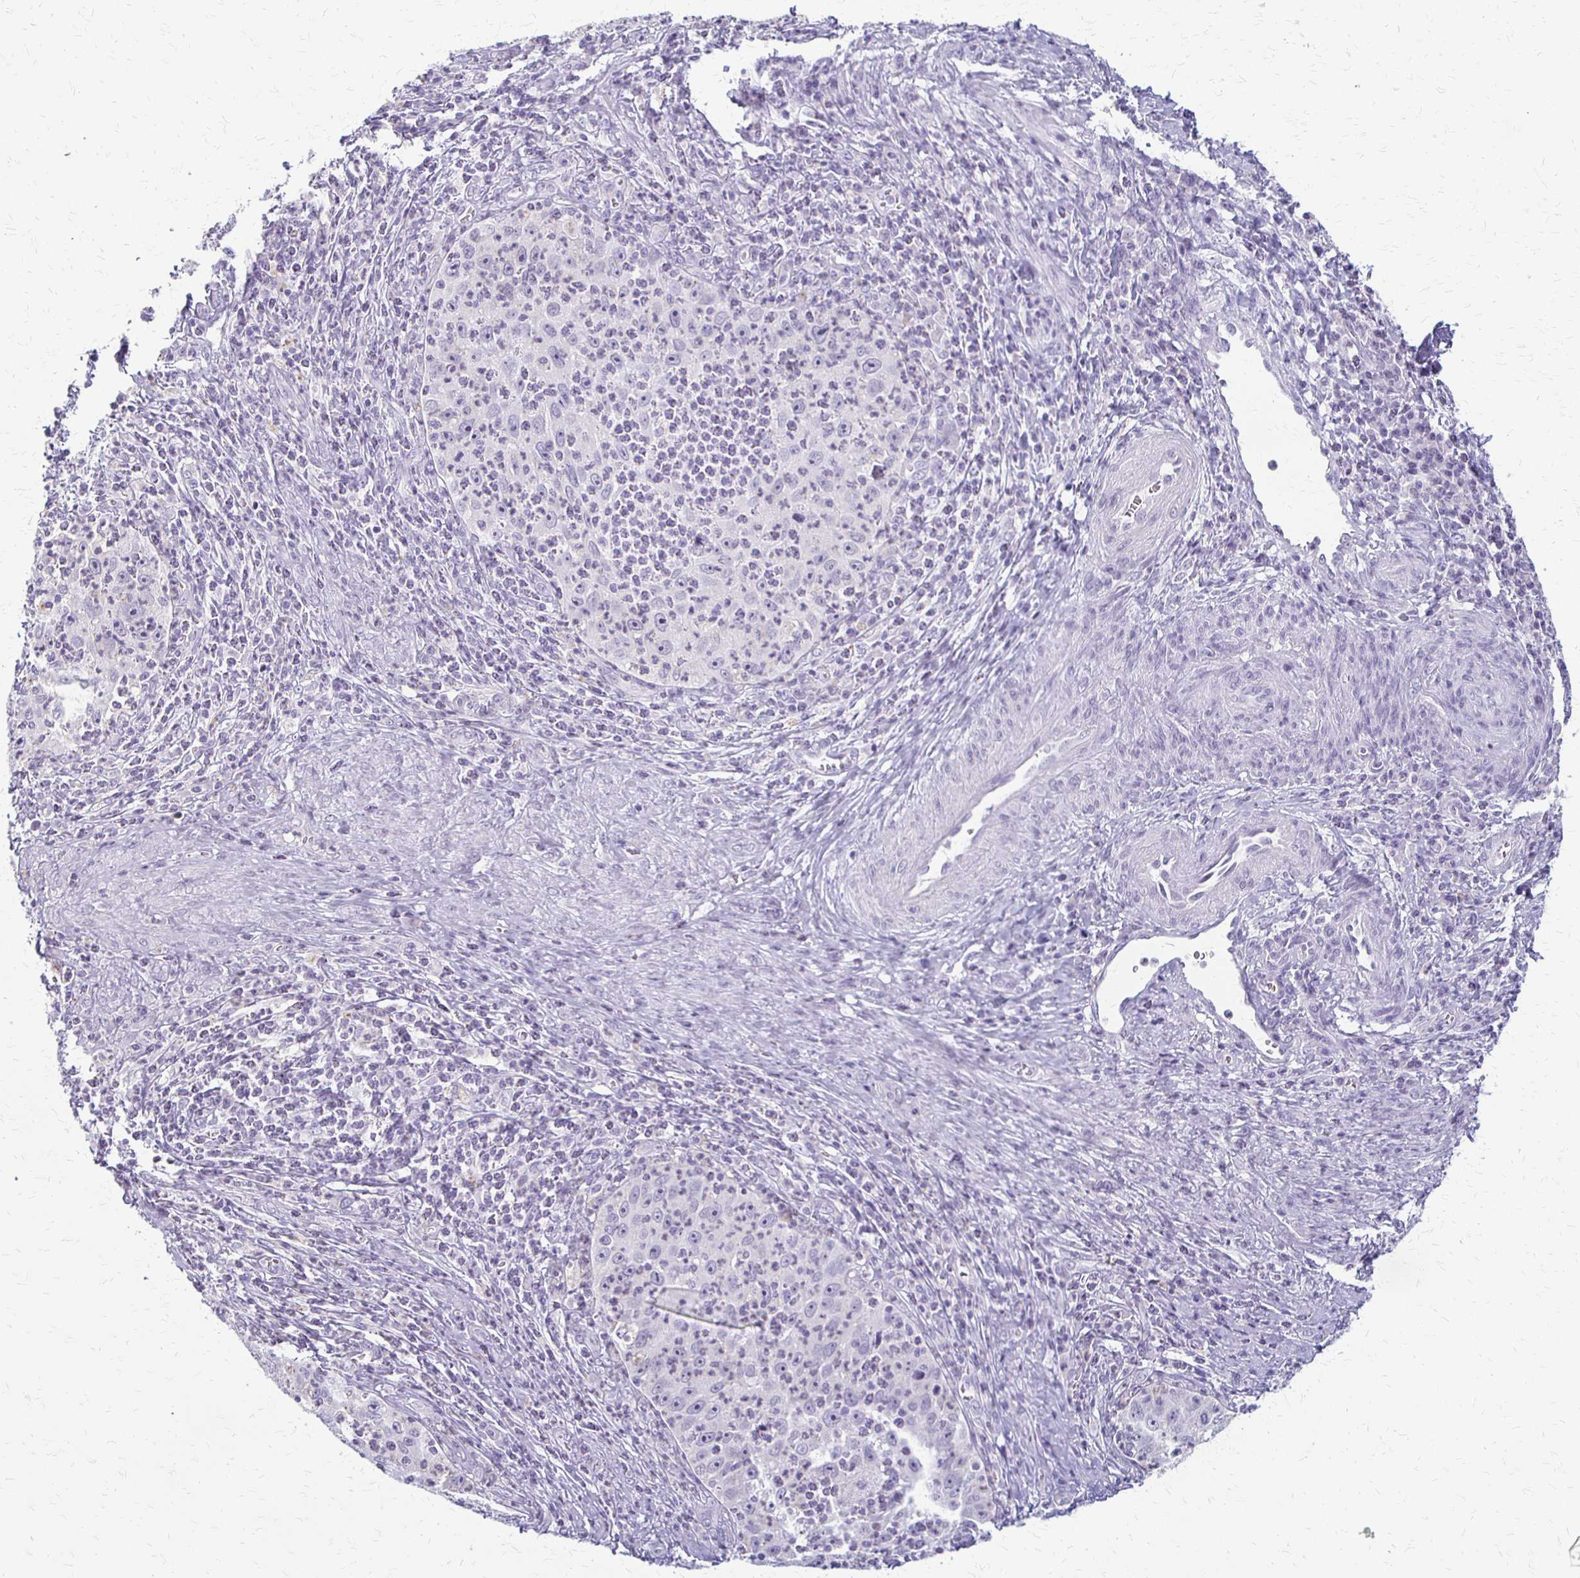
{"staining": {"intensity": "negative", "quantity": "none", "location": "none"}, "tissue": "cervical cancer", "cell_type": "Tumor cells", "image_type": "cancer", "snomed": [{"axis": "morphology", "description": "Squamous cell carcinoma, NOS"}, {"axis": "topography", "description": "Cervix"}], "caption": "A photomicrograph of squamous cell carcinoma (cervical) stained for a protein demonstrates no brown staining in tumor cells.", "gene": "ACP5", "patient": {"sex": "female", "age": 30}}